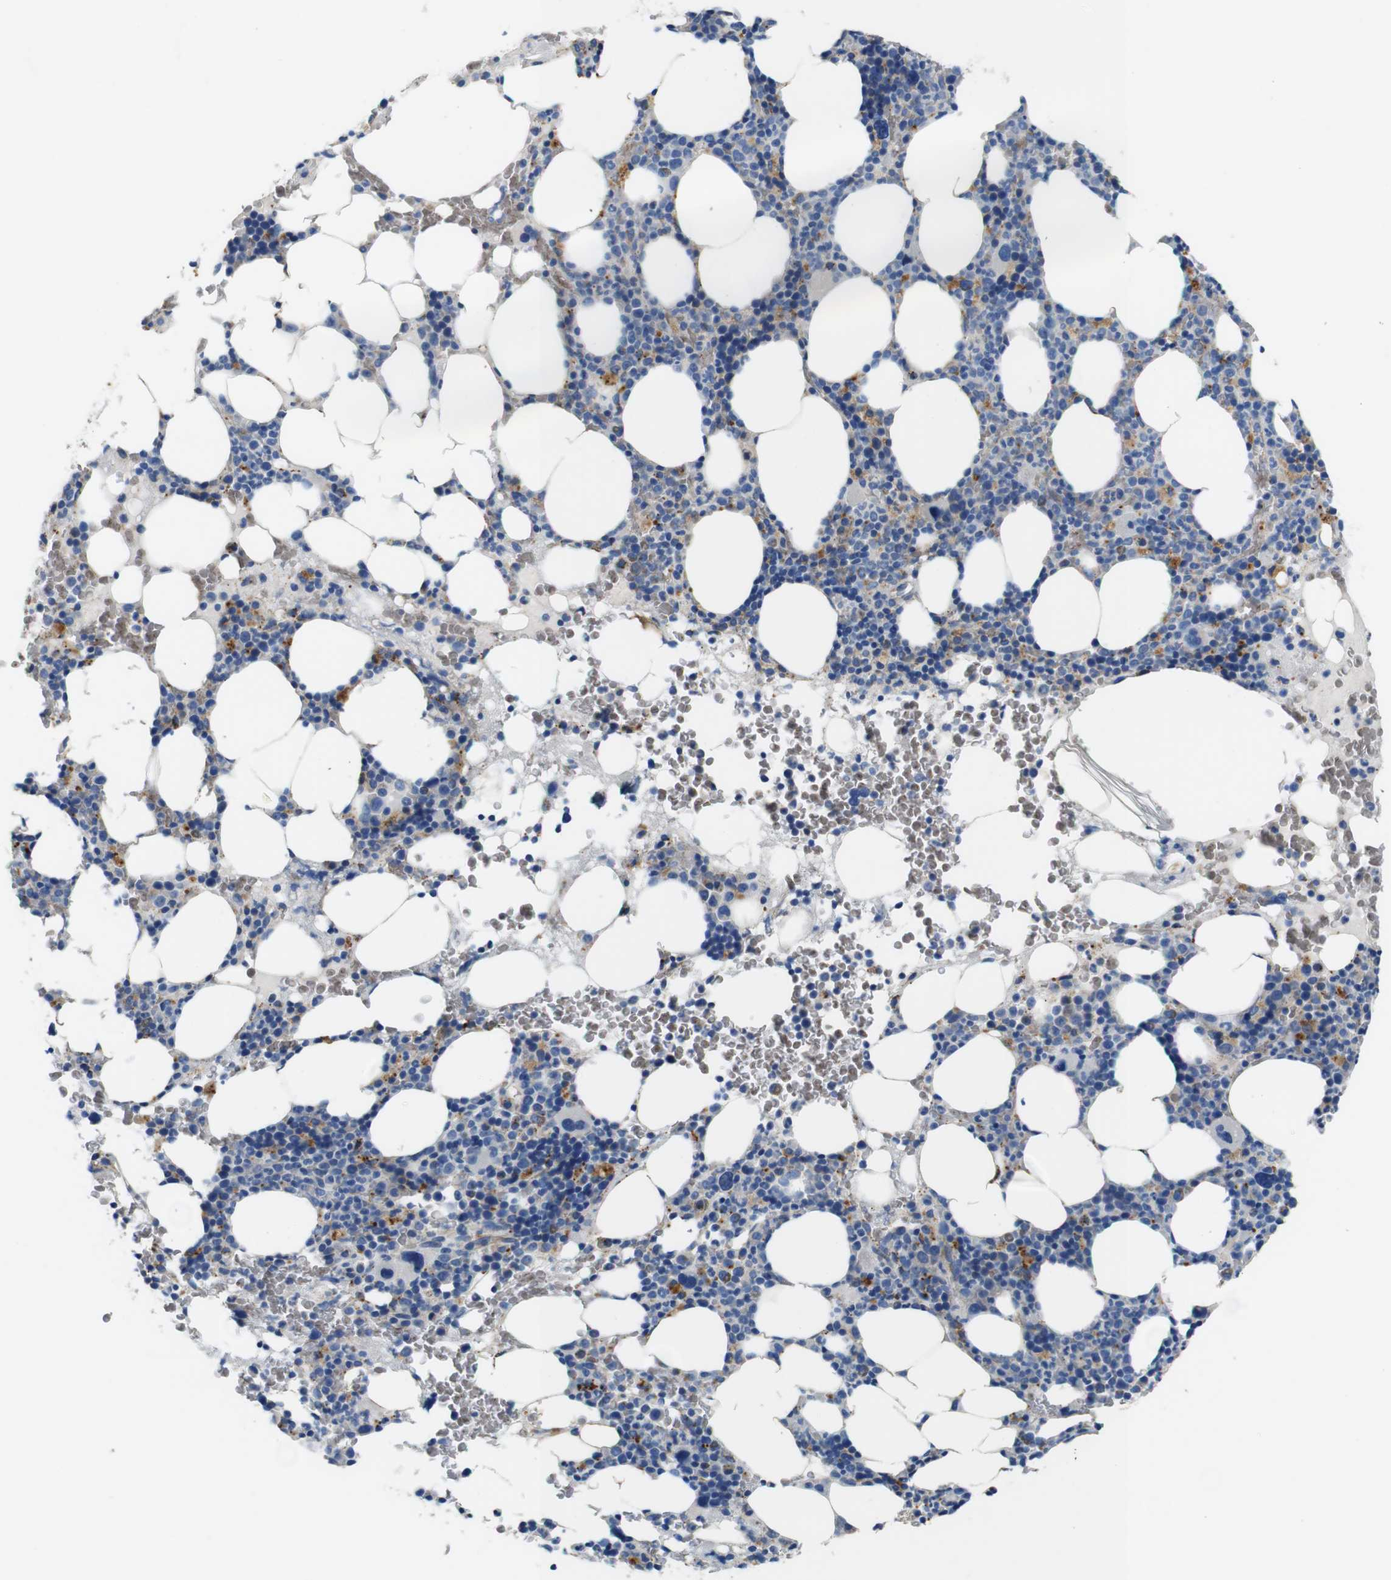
{"staining": {"intensity": "moderate", "quantity": "<25%", "location": "cytoplasmic/membranous"}, "tissue": "bone marrow", "cell_type": "Hematopoietic cells", "image_type": "normal", "snomed": [{"axis": "morphology", "description": "Normal tissue, NOS"}, {"axis": "morphology", "description": "Inflammation, NOS"}, {"axis": "topography", "description": "Bone marrow"}], "caption": "The immunohistochemical stain shows moderate cytoplasmic/membranous expression in hematopoietic cells of normal bone marrow. (DAB (3,3'-diaminobenzidine) IHC, brown staining for protein, blue staining for nuclei).", "gene": "NHLRC3", "patient": {"sex": "female", "age": 84}}